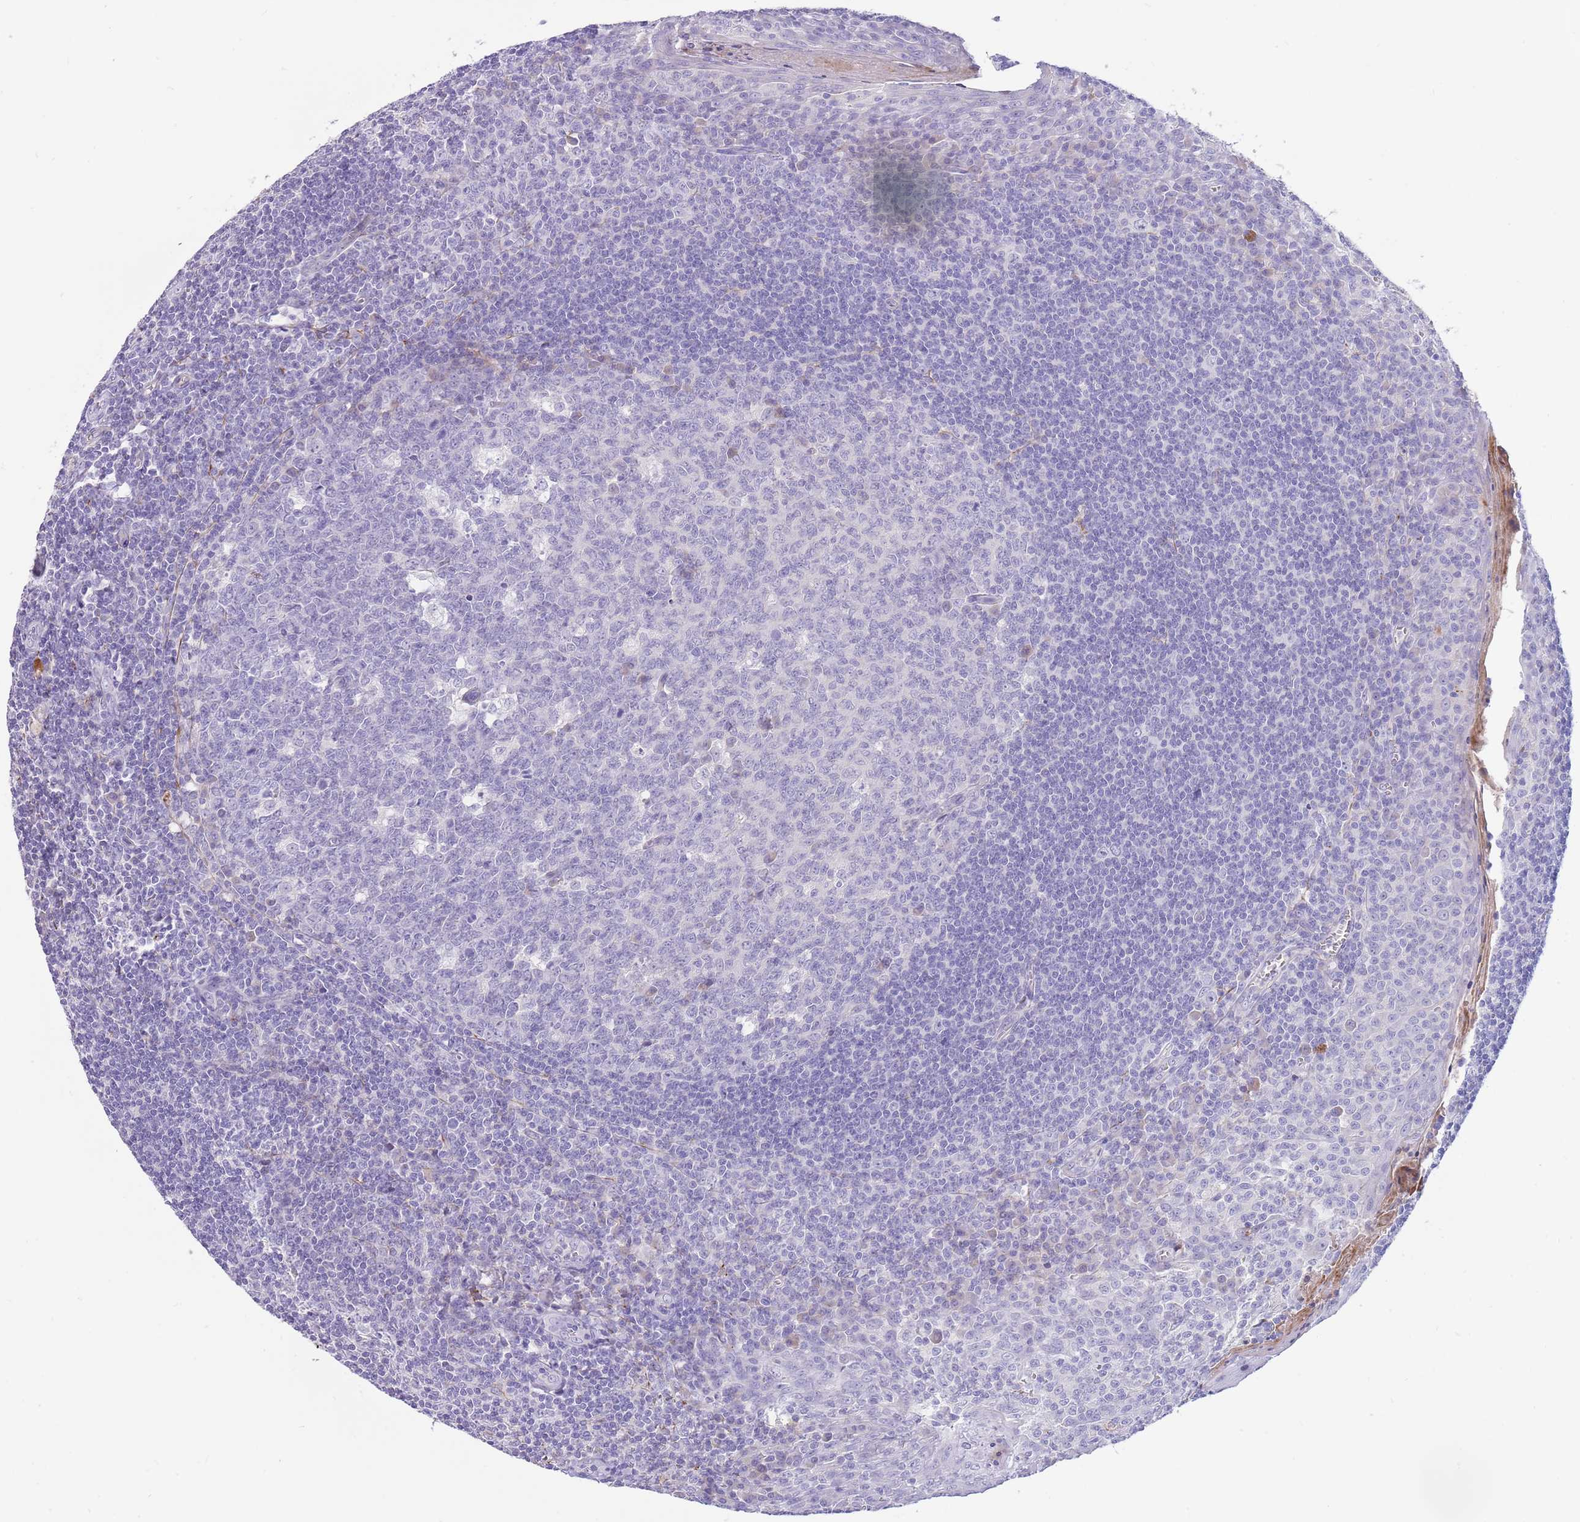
{"staining": {"intensity": "negative", "quantity": "none", "location": "none"}, "tissue": "tonsil", "cell_type": "Germinal center cells", "image_type": "normal", "snomed": [{"axis": "morphology", "description": "Normal tissue, NOS"}, {"axis": "topography", "description": "Tonsil"}], "caption": "DAB (3,3'-diaminobenzidine) immunohistochemical staining of normal human tonsil shows no significant staining in germinal center cells. (DAB IHC, high magnification).", "gene": "LEPROTL1", "patient": {"sex": "male", "age": 27}}